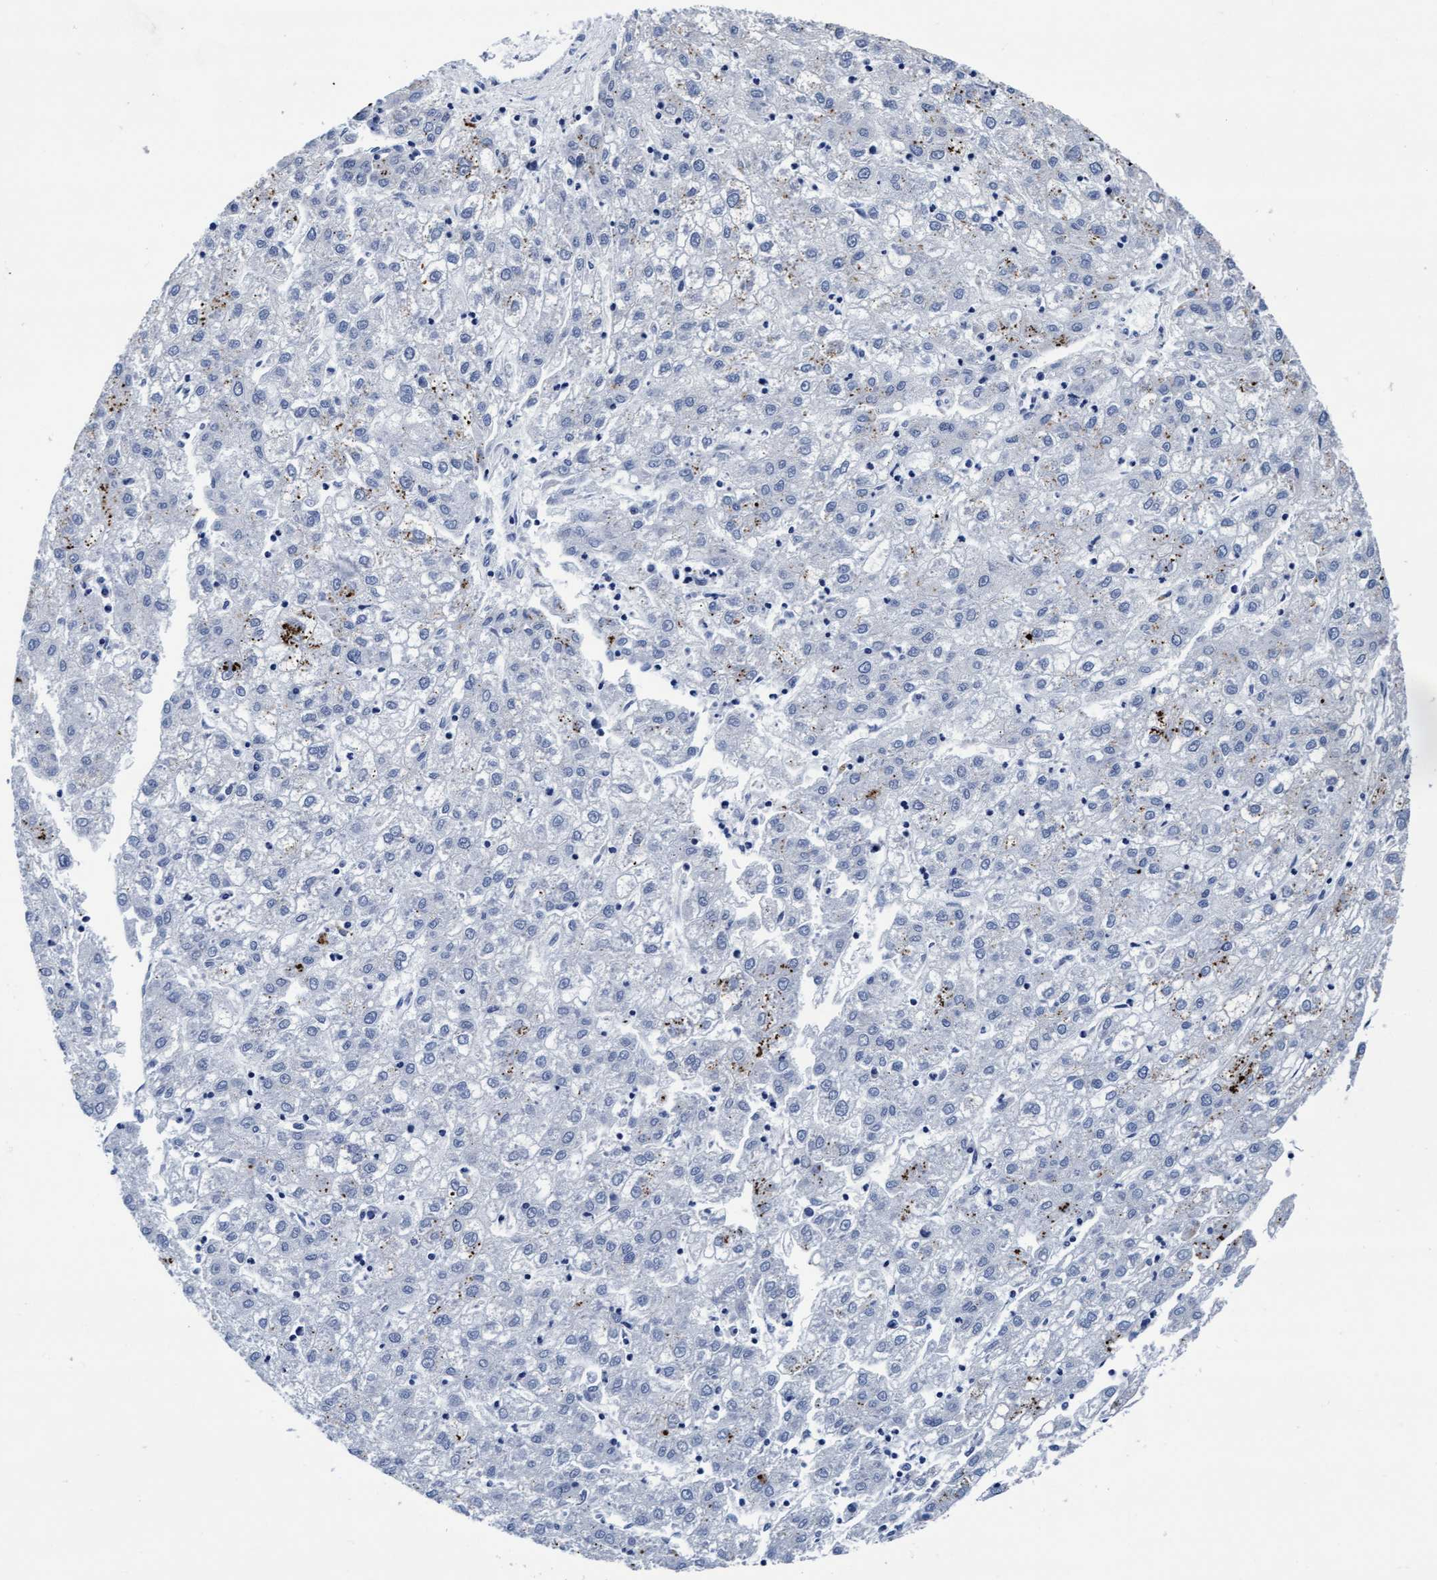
{"staining": {"intensity": "negative", "quantity": "none", "location": "none"}, "tissue": "liver cancer", "cell_type": "Tumor cells", "image_type": "cancer", "snomed": [{"axis": "morphology", "description": "Carcinoma, Hepatocellular, NOS"}, {"axis": "topography", "description": "Liver"}], "caption": "This is an immunohistochemistry (IHC) histopathology image of human liver cancer (hepatocellular carcinoma). There is no staining in tumor cells.", "gene": "ARSG", "patient": {"sex": "male", "age": 72}}